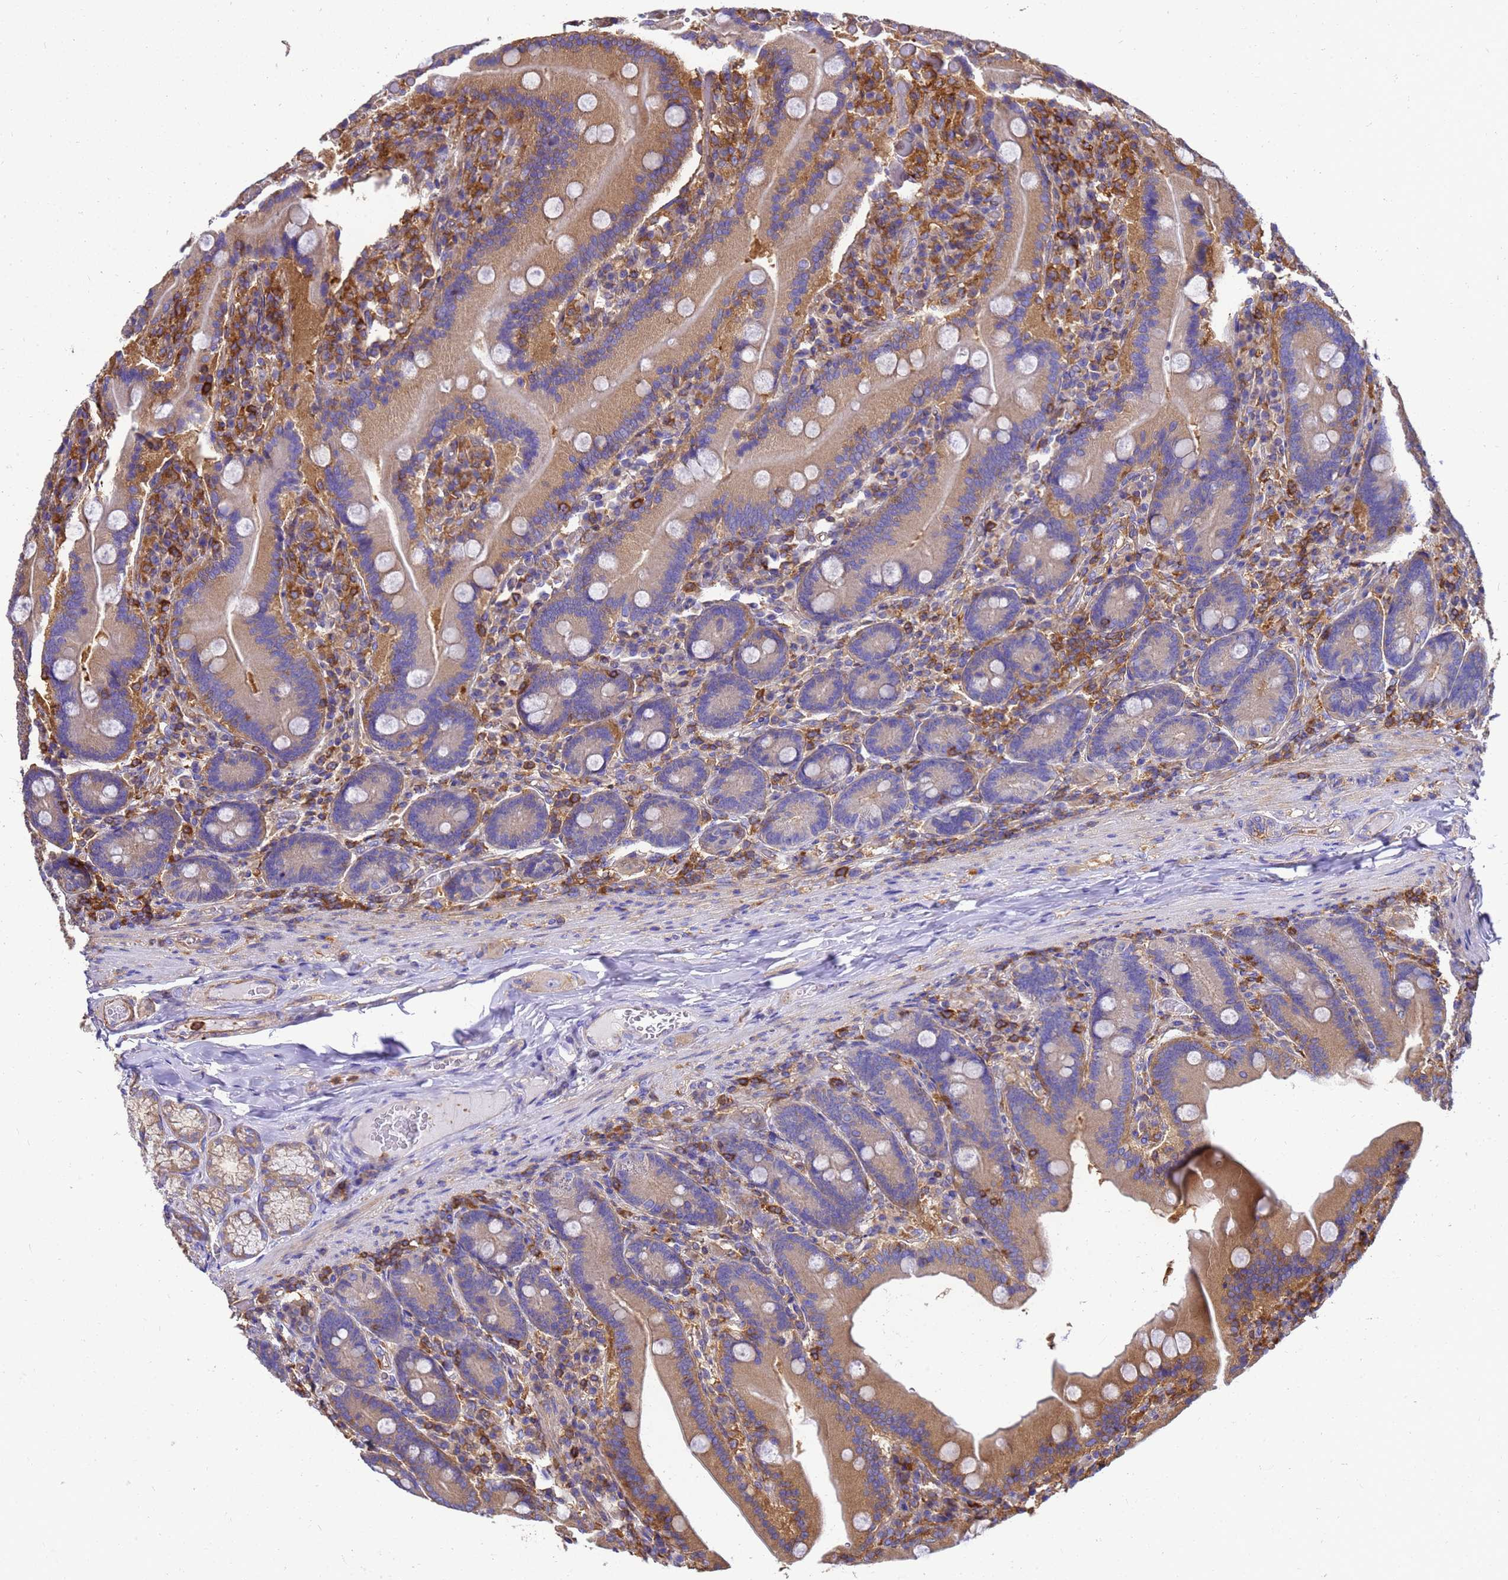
{"staining": {"intensity": "moderate", "quantity": "<25%", "location": "cytoplasmic/membranous"}, "tissue": "duodenum", "cell_type": "Glandular cells", "image_type": "normal", "snomed": [{"axis": "morphology", "description": "Normal tissue, NOS"}, {"axis": "topography", "description": "Duodenum"}], "caption": "Immunohistochemical staining of unremarkable duodenum shows moderate cytoplasmic/membranous protein positivity in approximately <25% of glandular cells.", "gene": "ZNF235", "patient": {"sex": "female", "age": 62}}